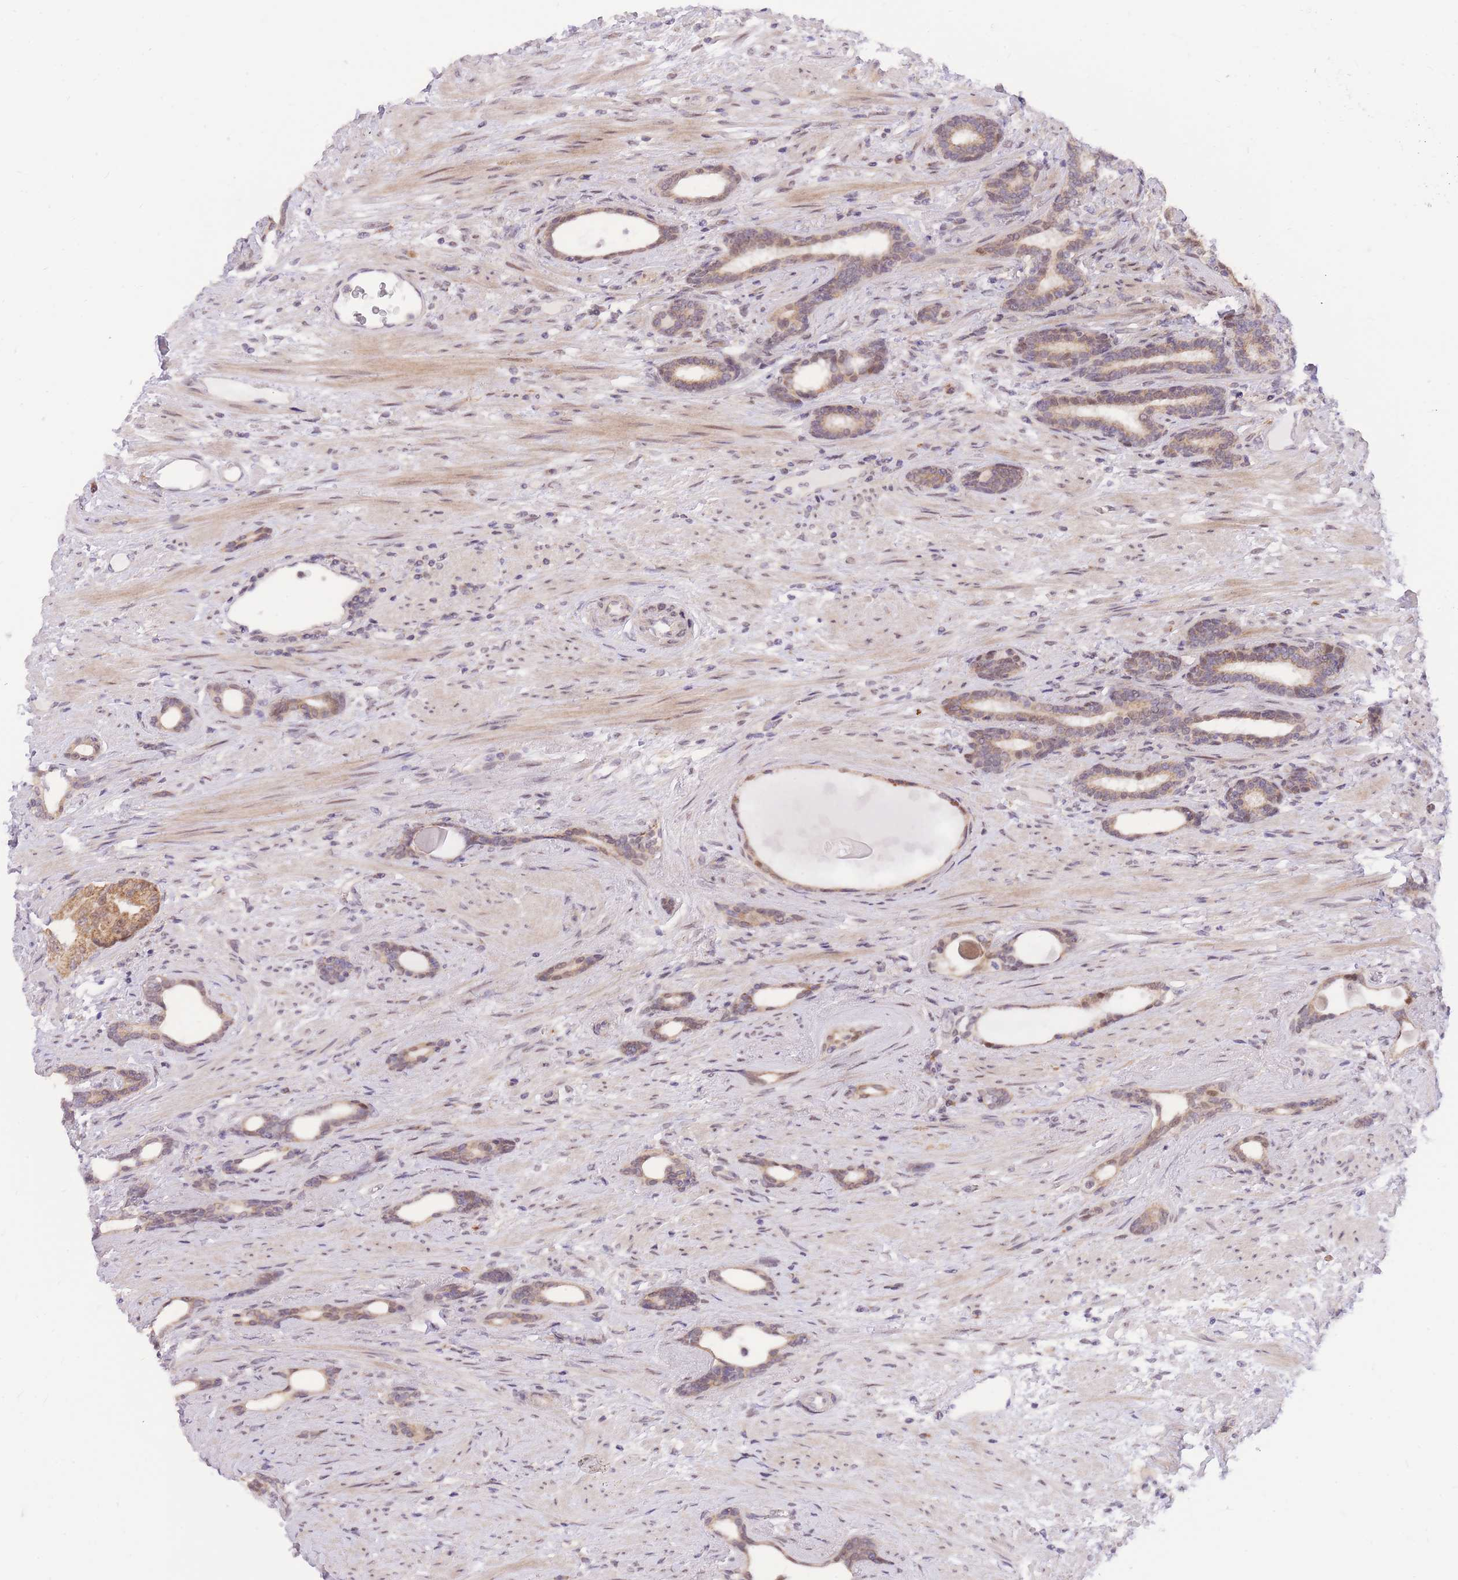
{"staining": {"intensity": "moderate", "quantity": ">75%", "location": "cytoplasmic/membranous"}, "tissue": "prostate cancer", "cell_type": "Tumor cells", "image_type": "cancer", "snomed": [{"axis": "morphology", "description": "Adenocarcinoma, High grade"}, {"axis": "topography", "description": "Prostate"}], "caption": "Prostate cancer (high-grade adenocarcinoma) stained for a protein (brown) shows moderate cytoplasmic/membranous positive positivity in approximately >75% of tumor cells.", "gene": "MINDY2", "patient": {"sex": "male", "age": 69}}